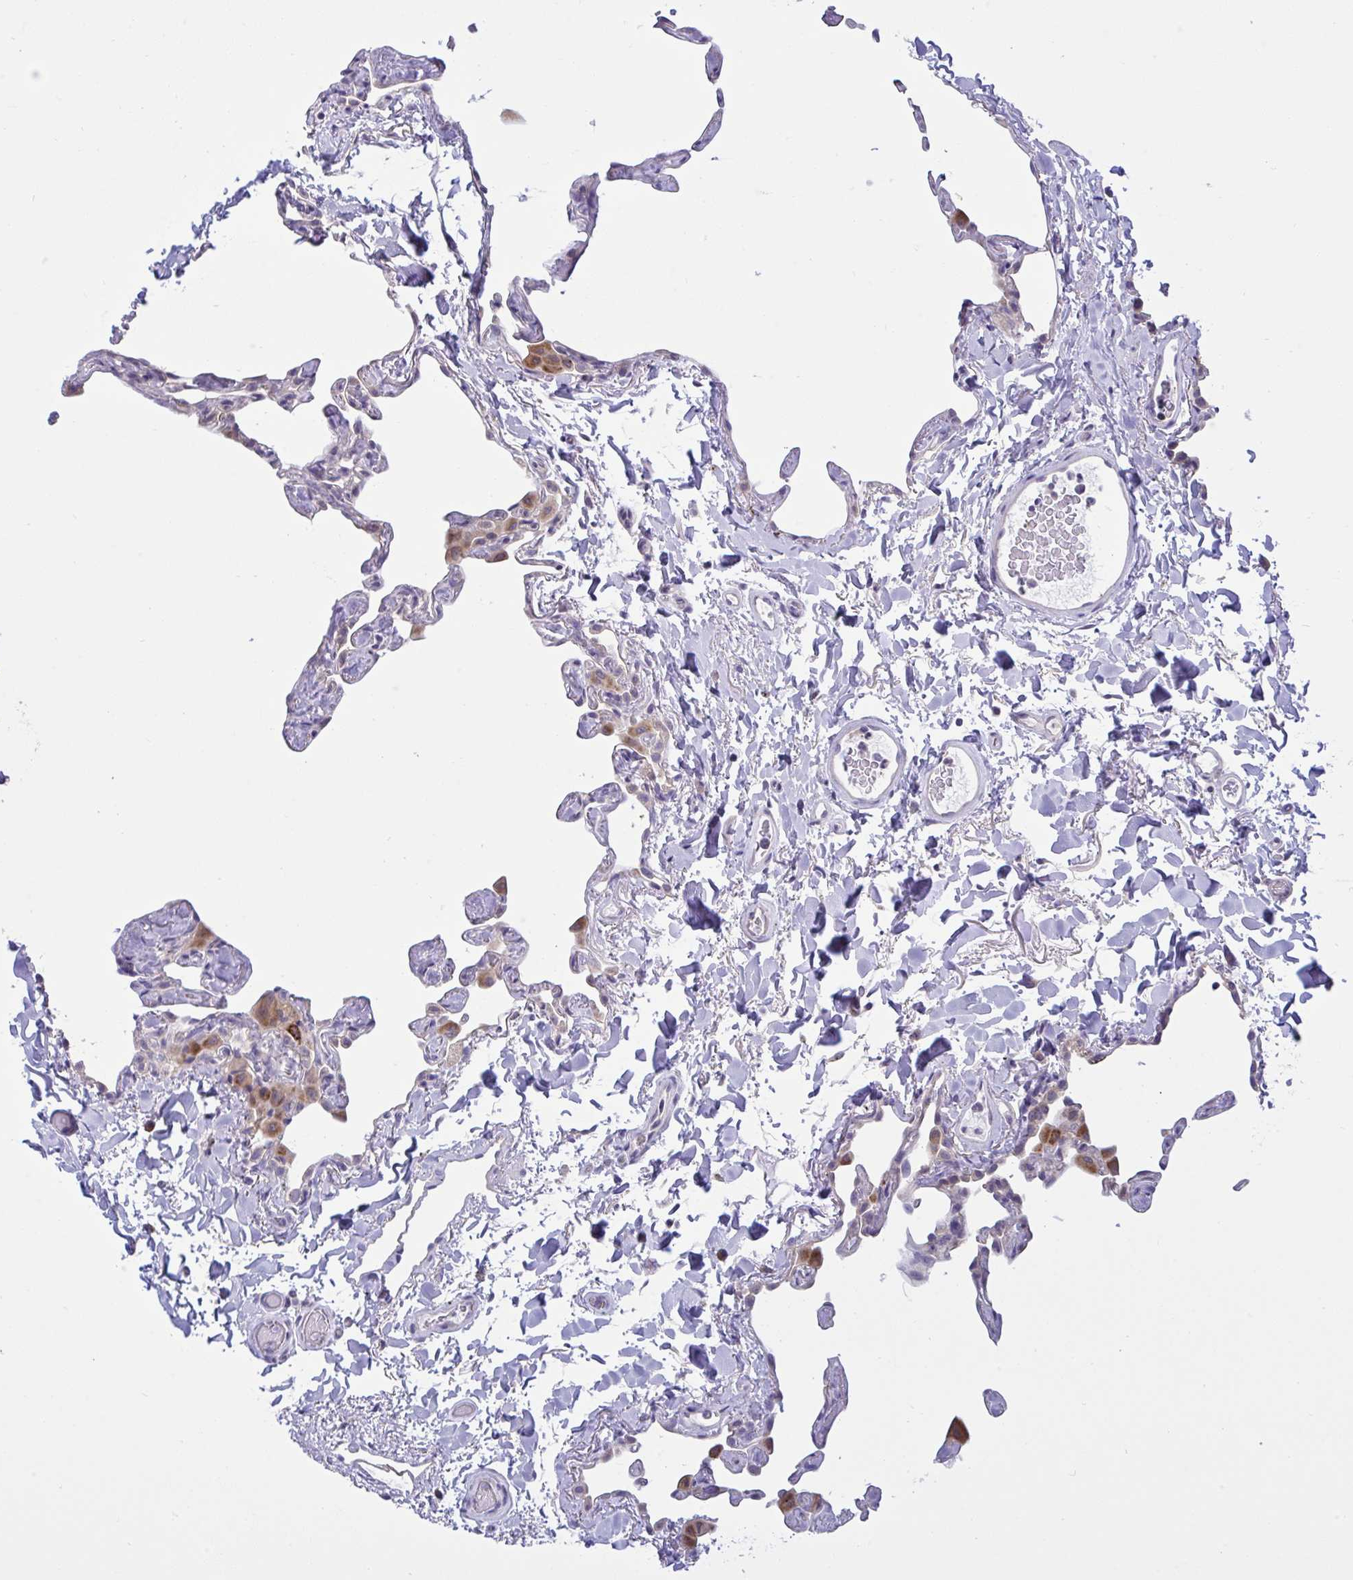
{"staining": {"intensity": "negative", "quantity": "none", "location": "none"}, "tissue": "lung", "cell_type": "Alveolar cells", "image_type": "normal", "snomed": [{"axis": "morphology", "description": "Normal tissue, NOS"}, {"axis": "topography", "description": "Lung"}], "caption": "Lung stained for a protein using immunohistochemistry shows no staining alveolar cells.", "gene": "TMEM41A", "patient": {"sex": "male", "age": 65}}